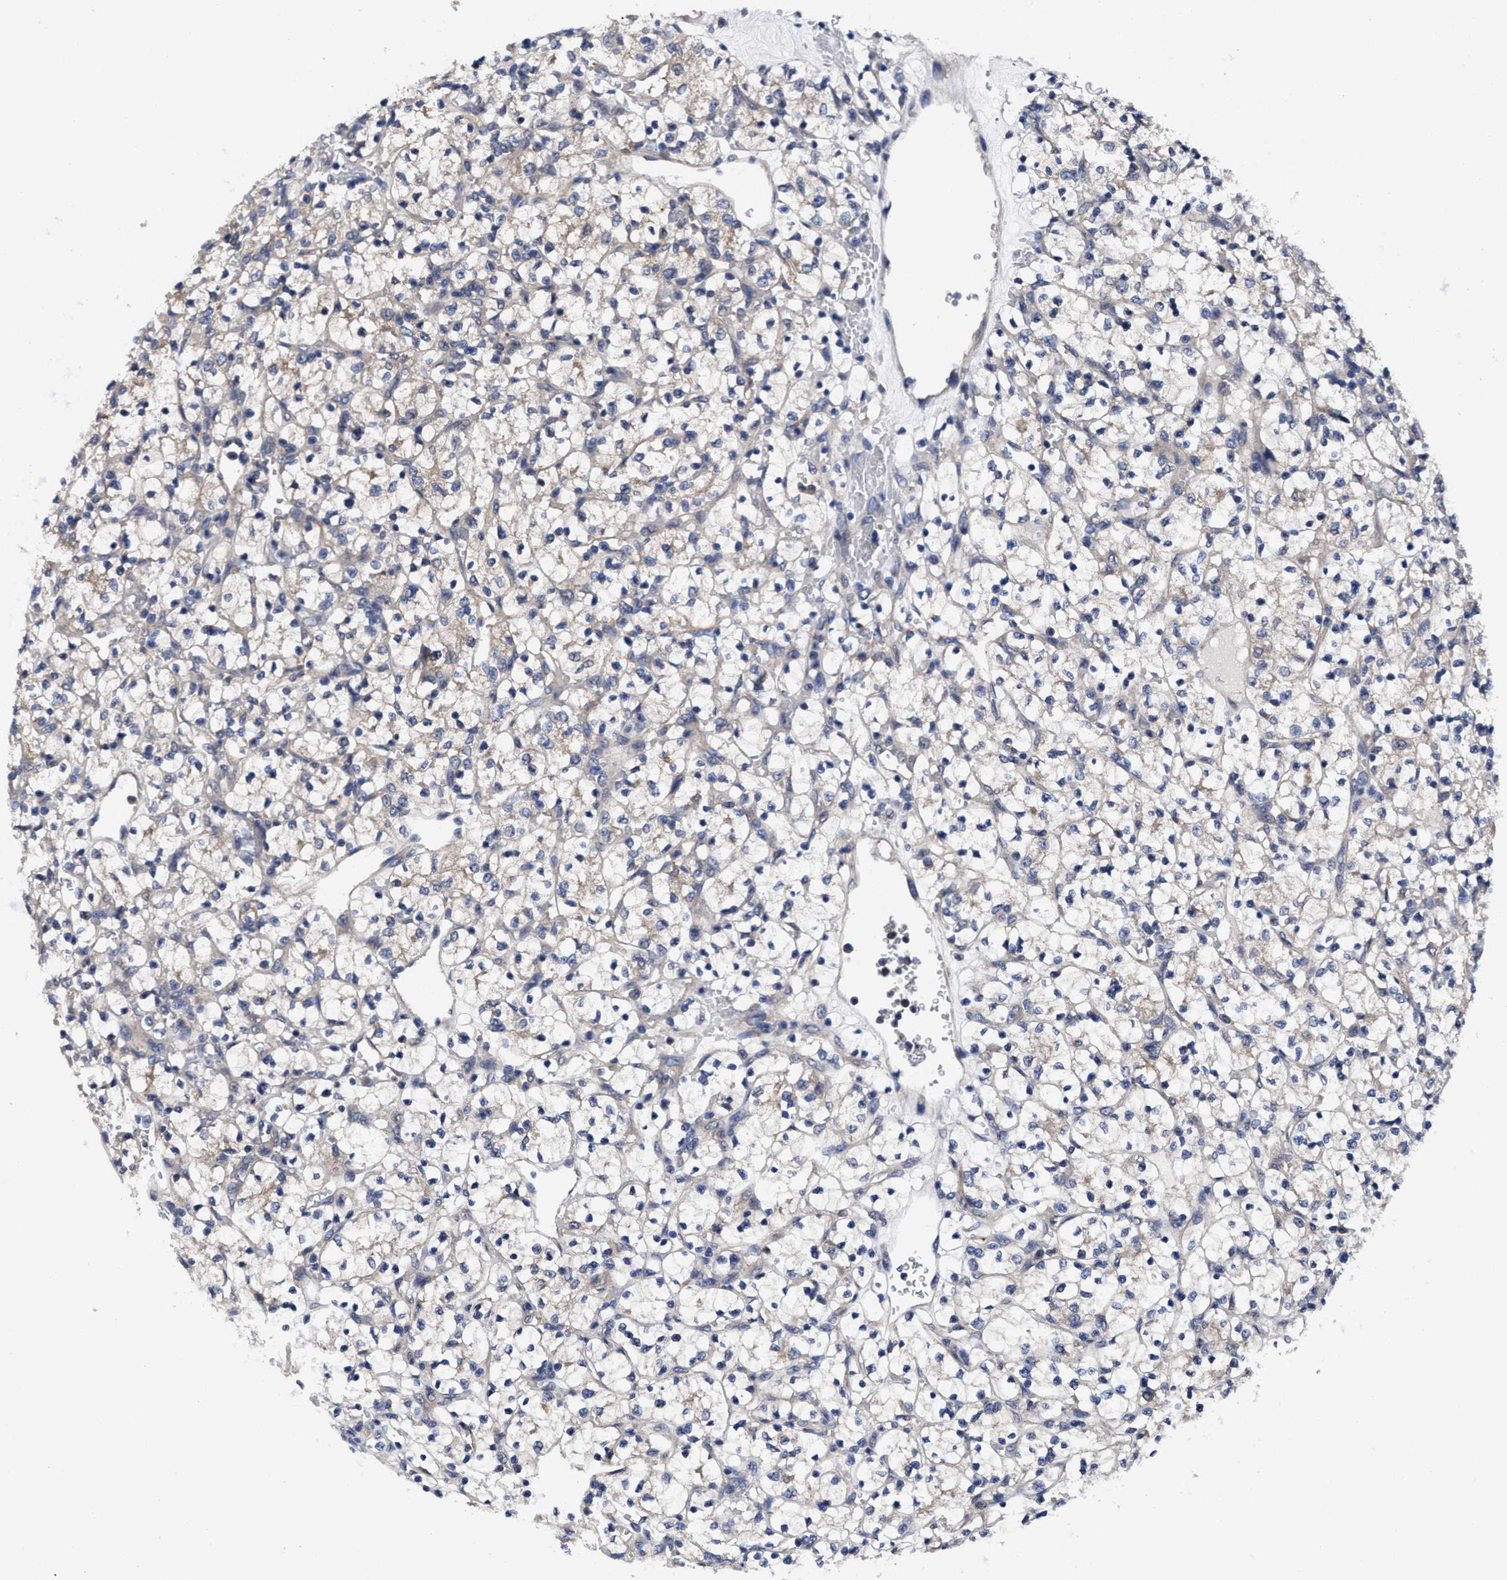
{"staining": {"intensity": "weak", "quantity": "25%-75%", "location": "cytoplasmic/membranous"}, "tissue": "renal cancer", "cell_type": "Tumor cells", "image_type": "cancer", "snomed": [{"axis": "morphology", "description": "Adenocarcinoma, NOS"}, {"axis": "topography", "description": "Kidney"}], "caption": "This histopathology image shows renal cancer (adenocarcinoma) stained with immunohistochemistry to label a protein in brown. The cytoplasmic/membranous of tumor cells show weak positivity for the protein. Nuclei are counter-stained blue.", "gene": "TXNDC17", "patient": {"sex": "female", "age": 69}}